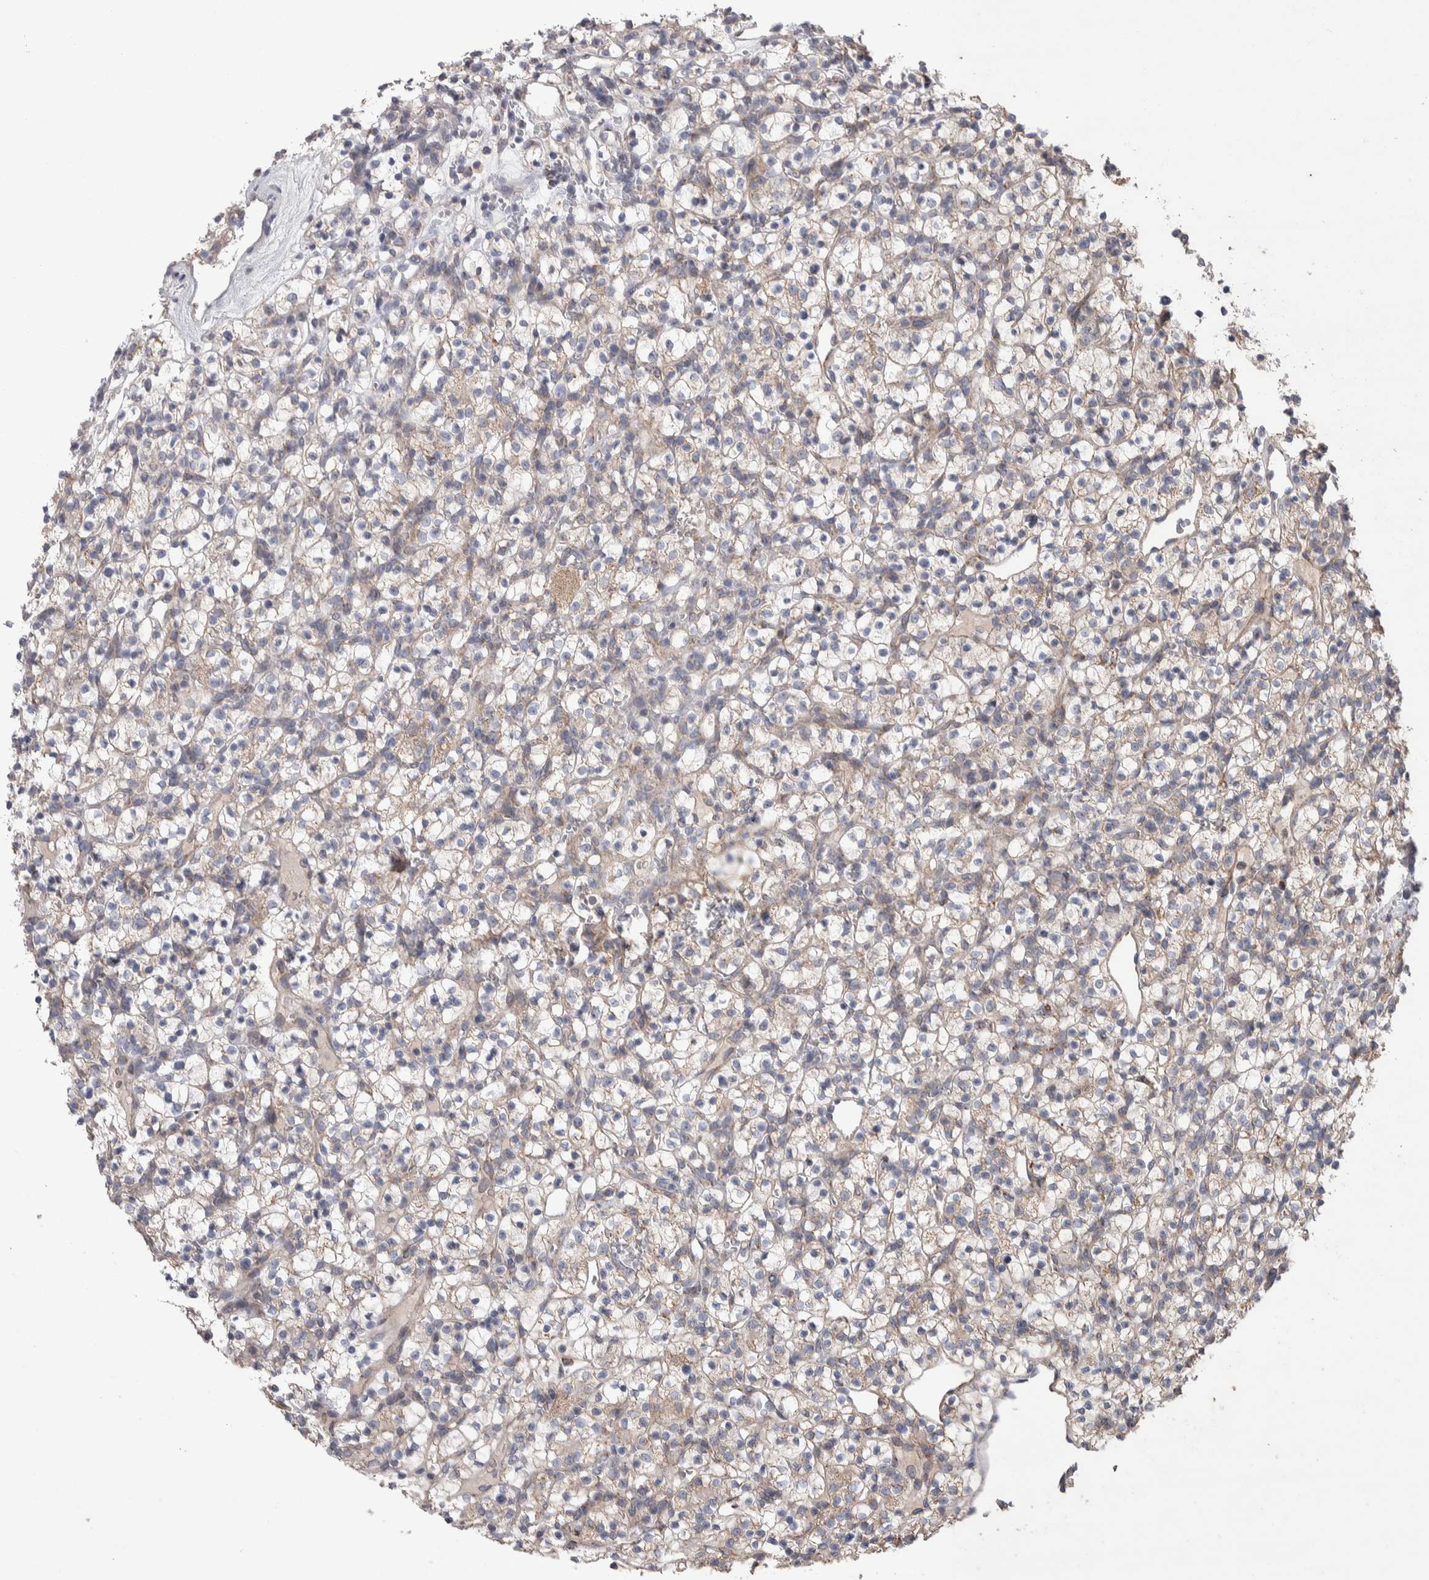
{"staining": {"intensity": "weak", "quantity": ">75%", "location": "cytoplasmic/membranous"}, "tissue": "renal cancer", "cell_type": "Tumor cells", "image_type": "cancer", "snomed": [{"axis": "morphology", "description": "Adenocarcinoma, NOS"}, {"axis": "topography", "description": "Kidney"}], "caption": "DAB (3,3'-diaminobenzidine) immunohistochemical staining of human renal adenocarcinoma shows weak cytoplasmic/membranous protein staining in approximately >75% of tumor cells.", "gene": "SCO1", "patient": {"sex": "female", "age": 57}}